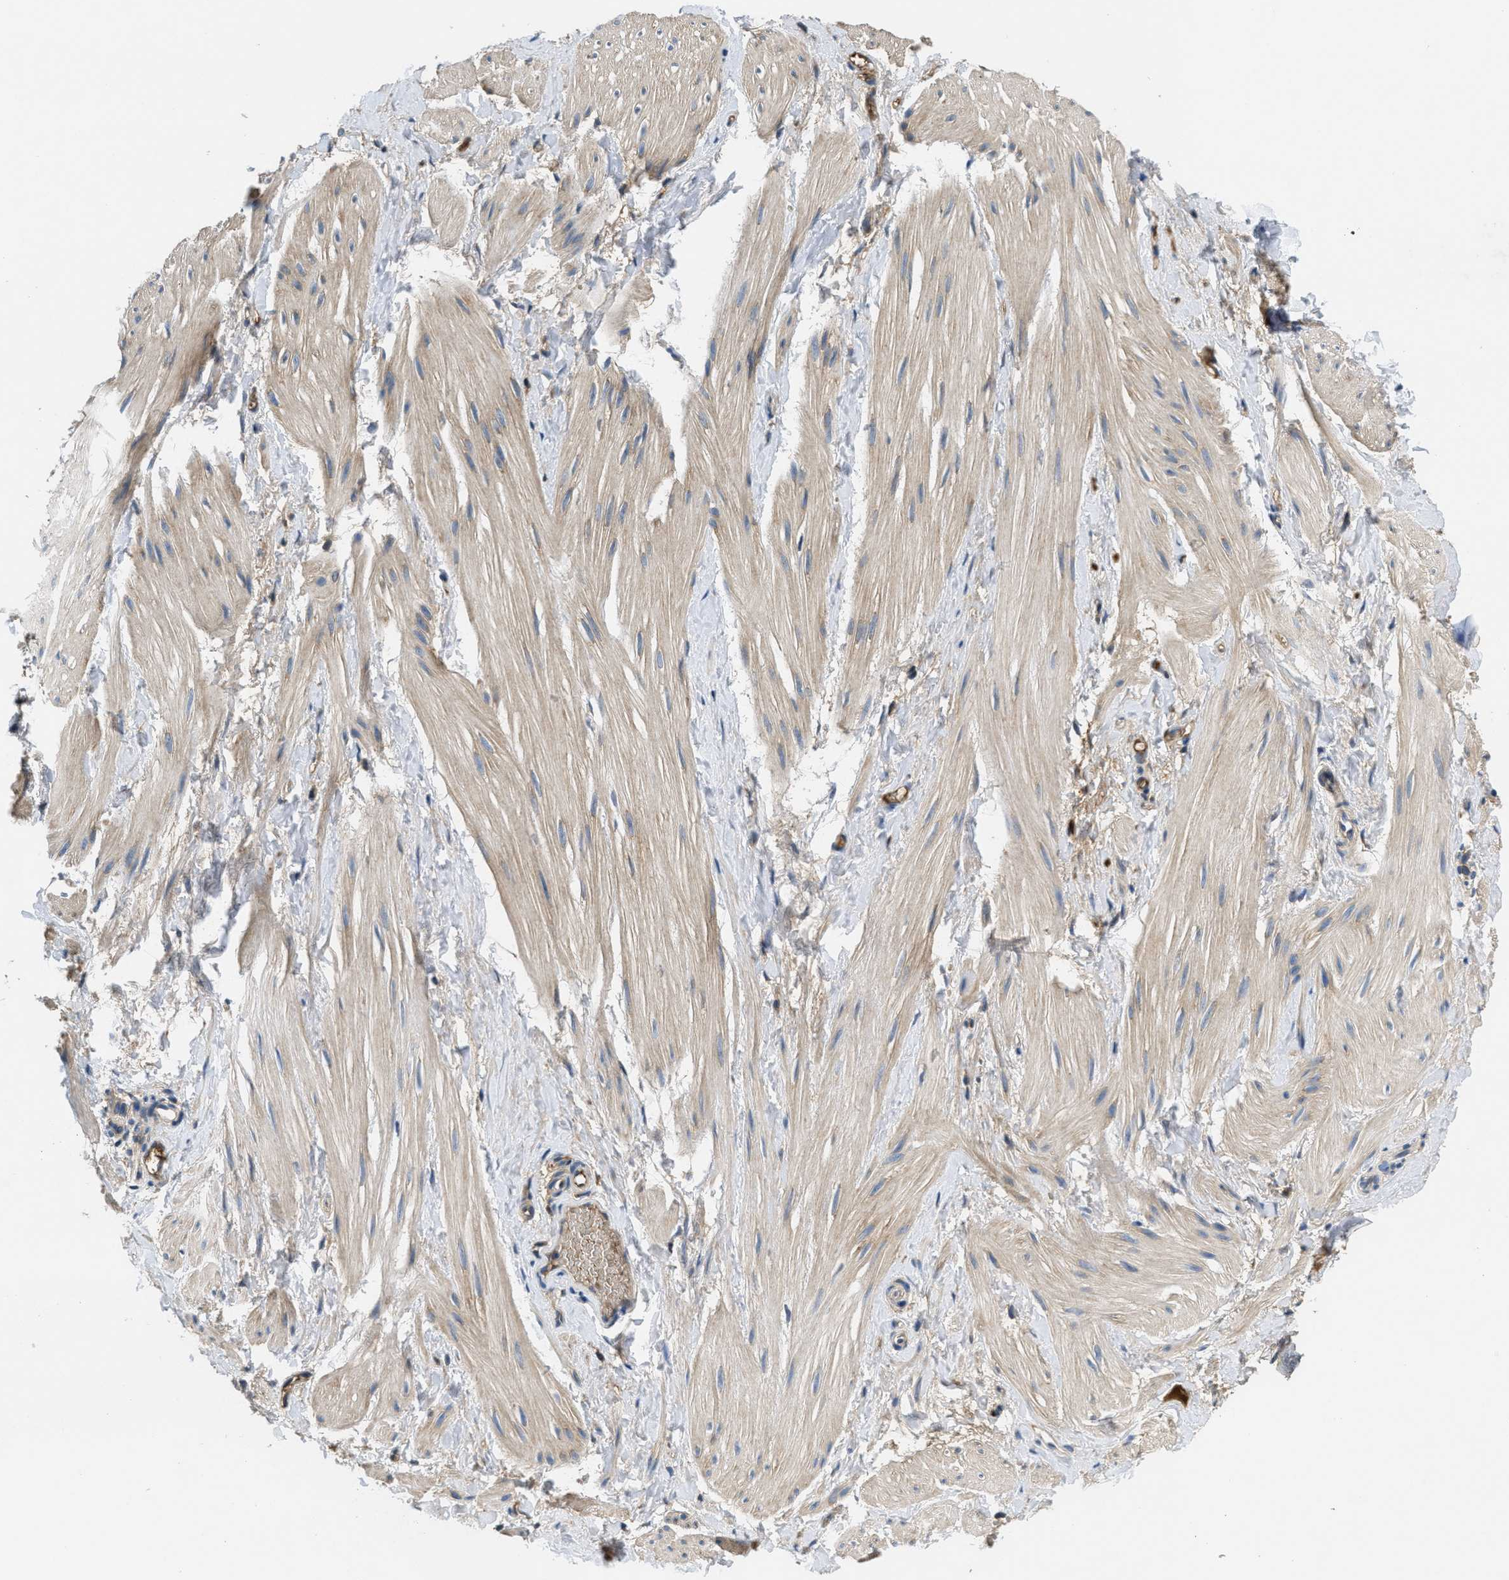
{"staining": {"intensity": "weak", "quantity": "25%-75%", "location": "cytoplasmic/membranous"}, "tissue": "smooth muscle", "cell_type": "Smooth muscle cells", "image_type": "normal", "snomed": [{"axis": "morphology", "description": "Normal tissue, NOS"}, {"axis": "topography", "description": "Smooth muscle"}], "caption": "IHC photomicrograph of unremarkable smooth muscle: human smooth muscle stained using immunohistochemistry demonstrates low levels of weak protein expression localized specifically in the cytoplasmic/membranous of smooth muscle cells, appearing as a cytoplasmic/membranous brown color.", "gene": "GALK1", "patient": {"sex": "male", "age": 16}}